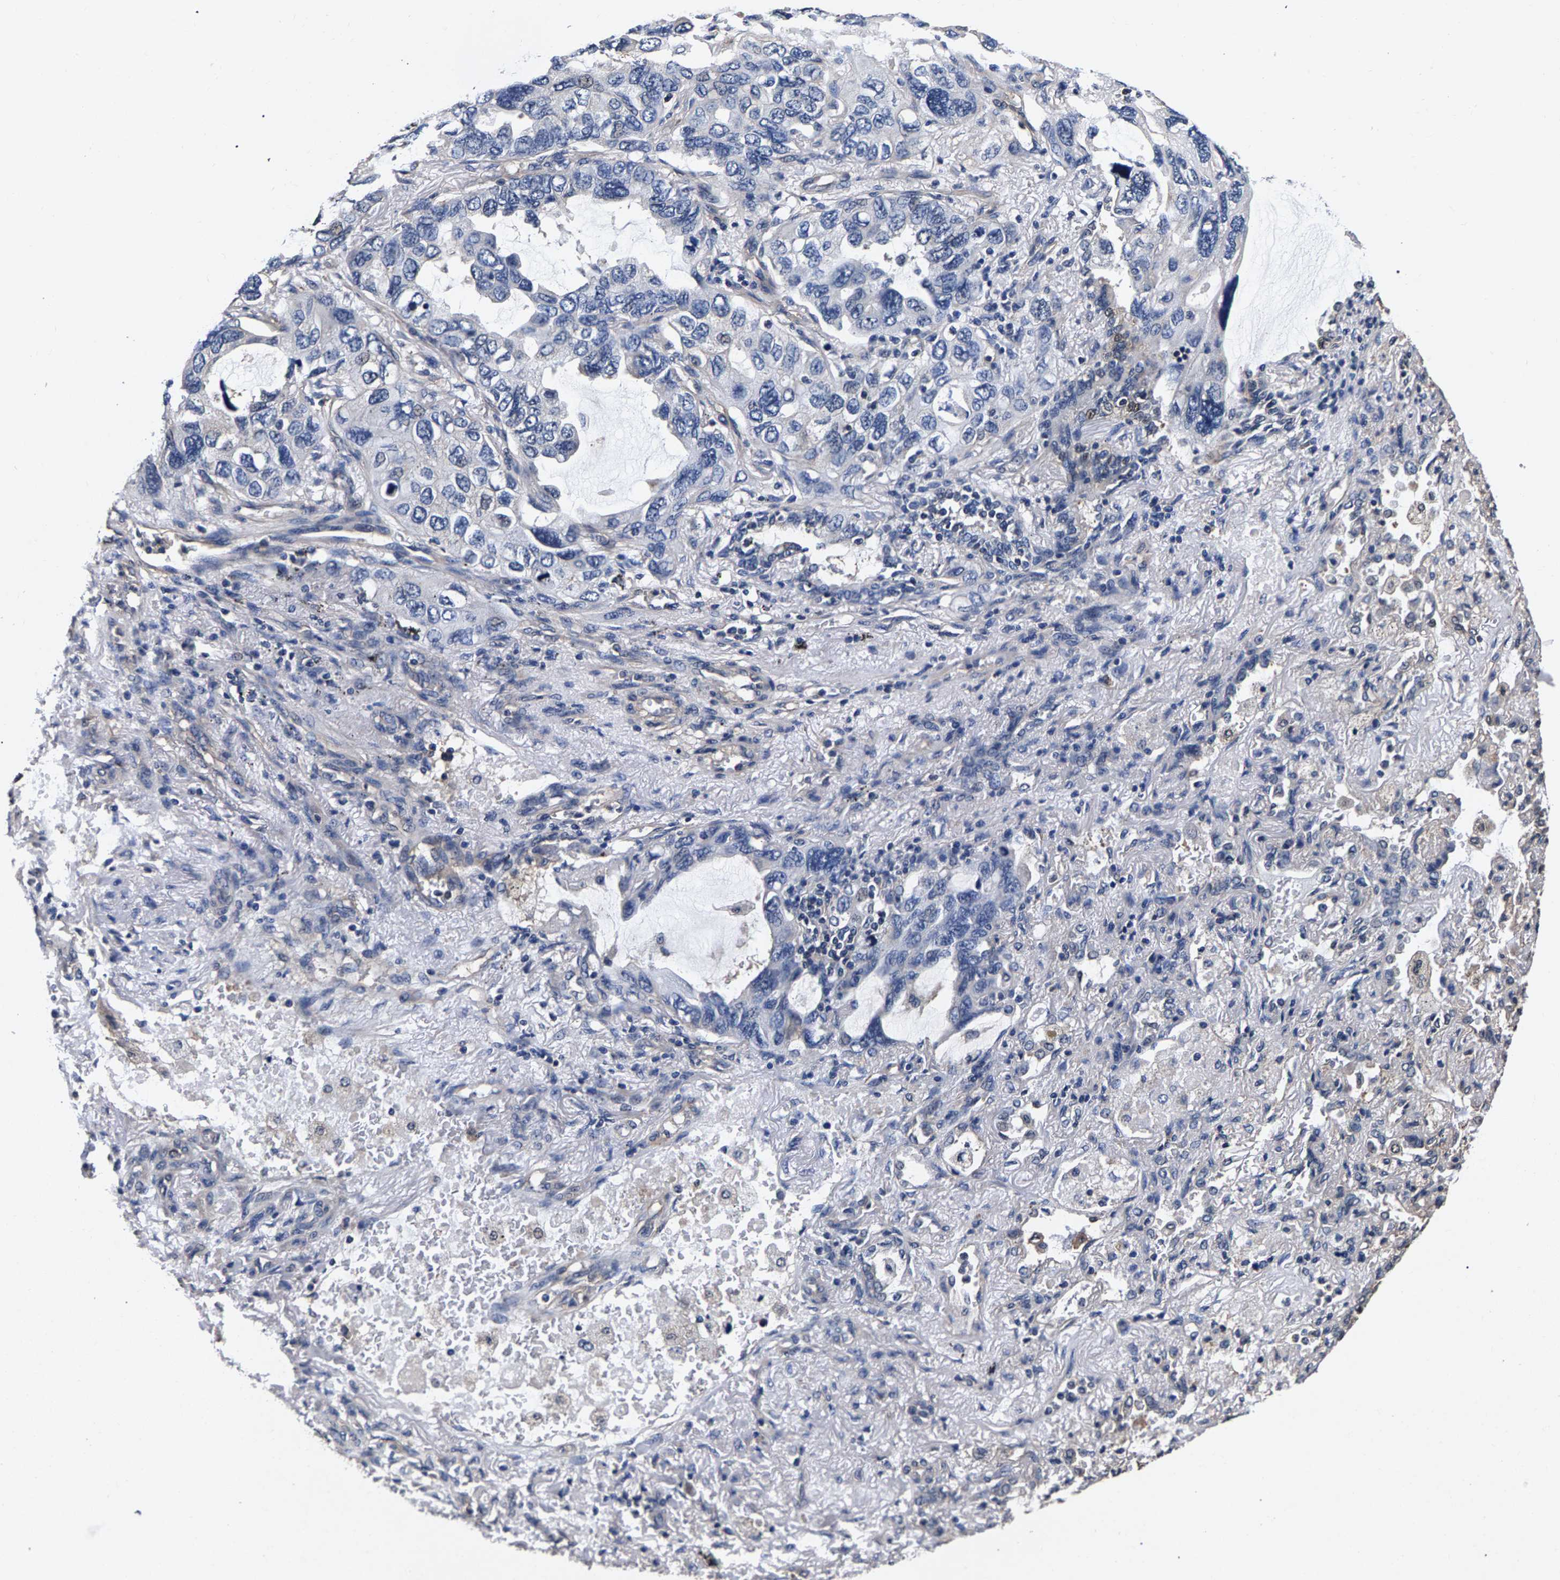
{"staining": {"intensity": "negative", "quantity": "none", "location": "none"}, "tissue": "lung cancer", "cell_type": "Tumor cells", "image_type": "cancer", "snomed": [{"axis": "morphology", "description": "Squamous cell carcinoma, NOS"}, {"axis": "topography", "description": "Lung"}], "caption": "Tumor cells are negative for brown protein staining in squamous cell carcinoma (lung). (DAB (3,3'-diaminobenzidine) IHC visualized using brightfield microscopy, high magnification).", "gene": "MARCHF7", "patient": {"sex": "female", "age": 73}}